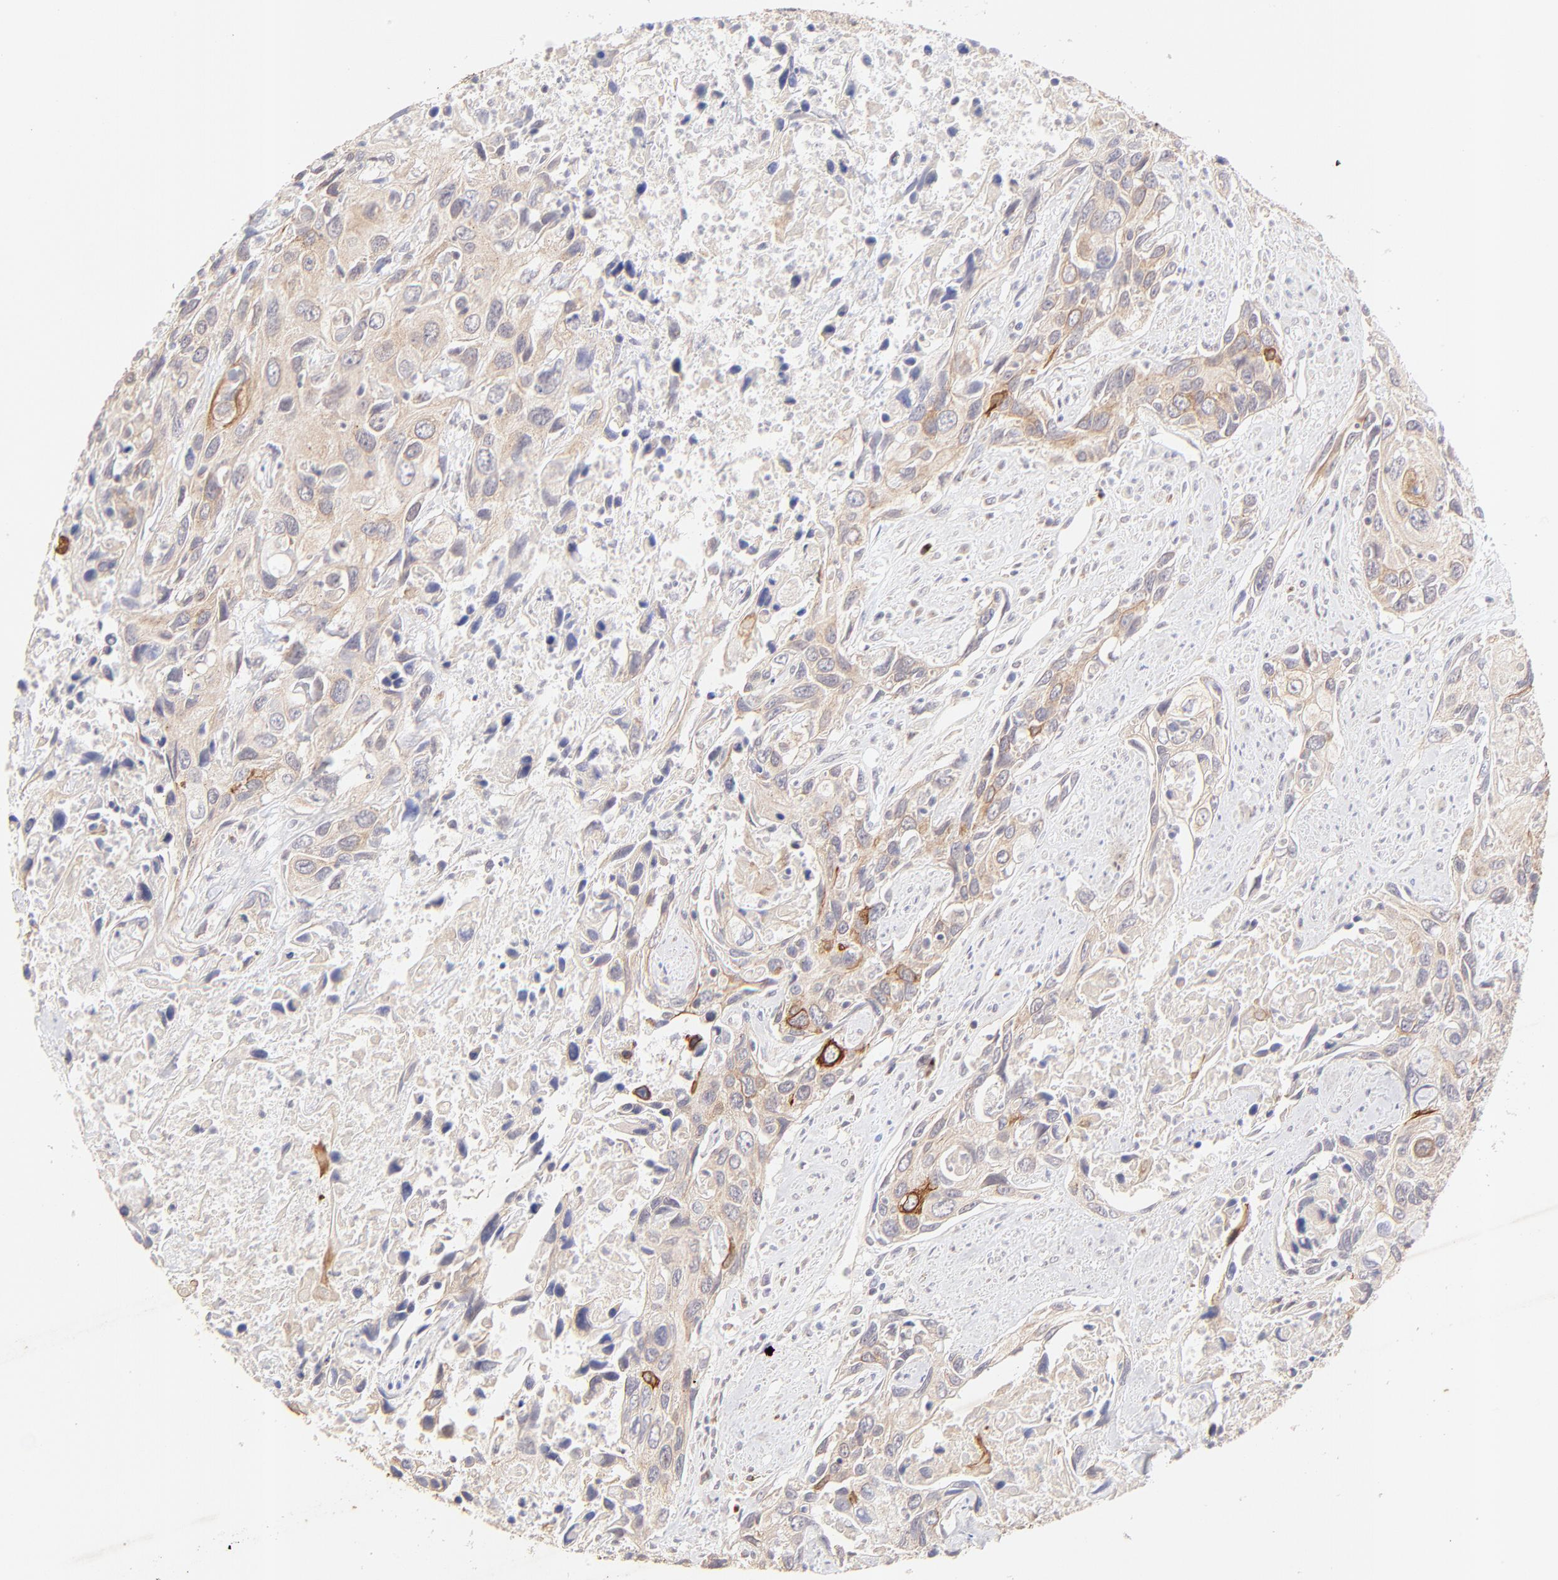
{"staining": {"intensity": "moderate", "quantity": ">75%", "location": "cytoplasmic/membranous"}, "tissue": "urothelial cancer", "cell_type": "Tumor cells", "image_type": "cancer", "snomed": [{"axis": "morphology", "description": "Urothelial carcinoma, High grade"}, {"axis": "topography", "description": "Urinary bladder"}], "caption": "Urothelial carcinoma (high-grade) was stained to show a protein in brown. There is medium levels of moderate cytoplasmic/membranous positivity in approximately >75% of tumor cells. The protein of interest is stained brown, and the nuclei are stained in blue (DAB (3,3'-diaminobenzidine) IHC with brightfield microscopy, high magnification).", "gene": "TNRC6B", "patient": {"sex": "male", "age": 71}}